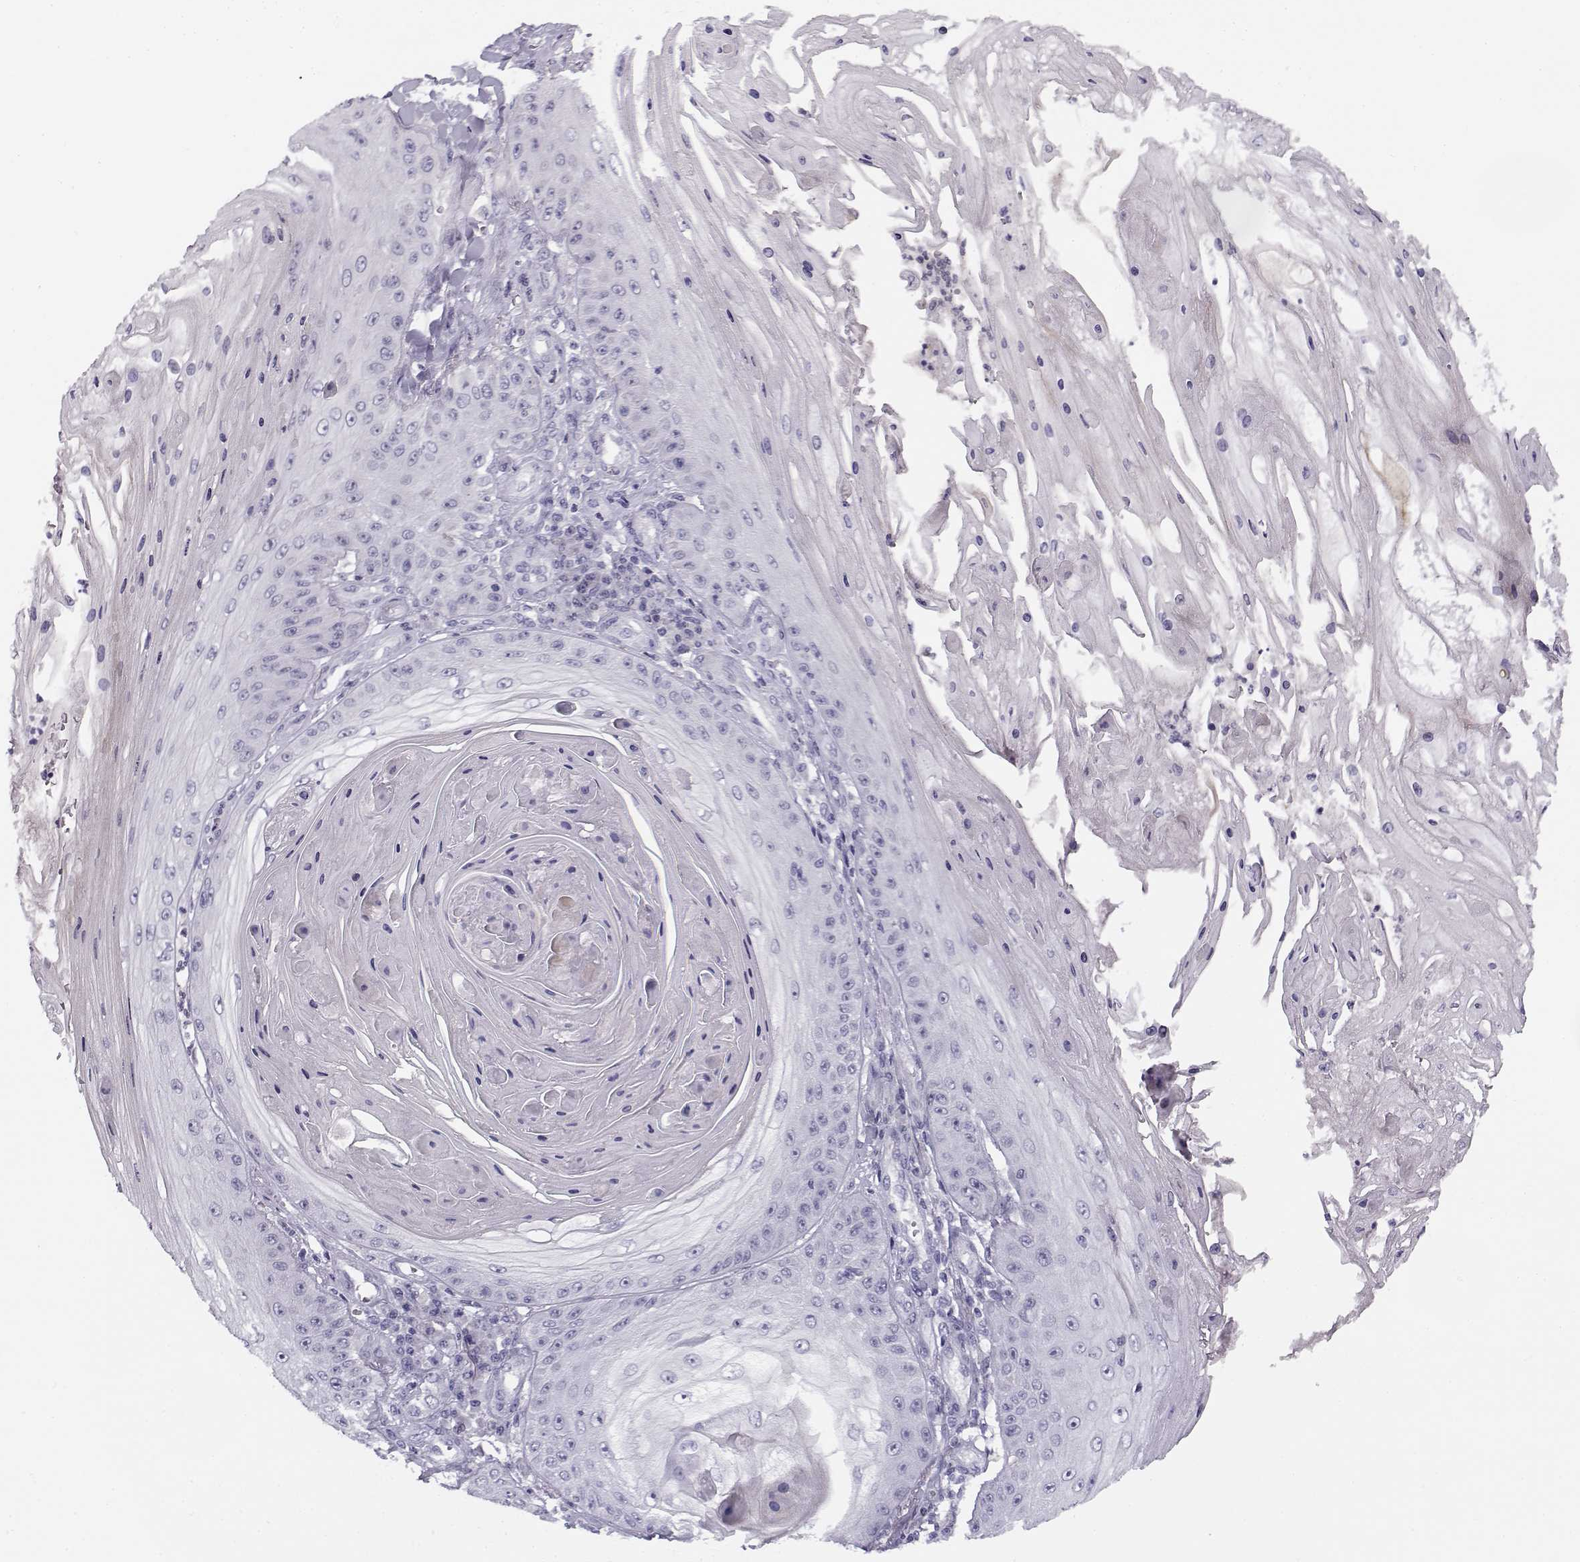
{"staining": {"intensity": "negative", "quantity": "none", "location": "none"}, "tissue": "skin cancer", "cell_type": "Tumor cells", "image_type": "cancer", "snomed": [{"axis": "morphology", "description": "Squamous cell carcinoma, NOS"}, {"axis": "topography", "description": "Skin"}], "caption": "DAB immunohistochemical staining of skin cancer demonstrates no significant expression in tumor cells.", "gene": "DDX25", "patient": {"sex": "male", "age": 70}}